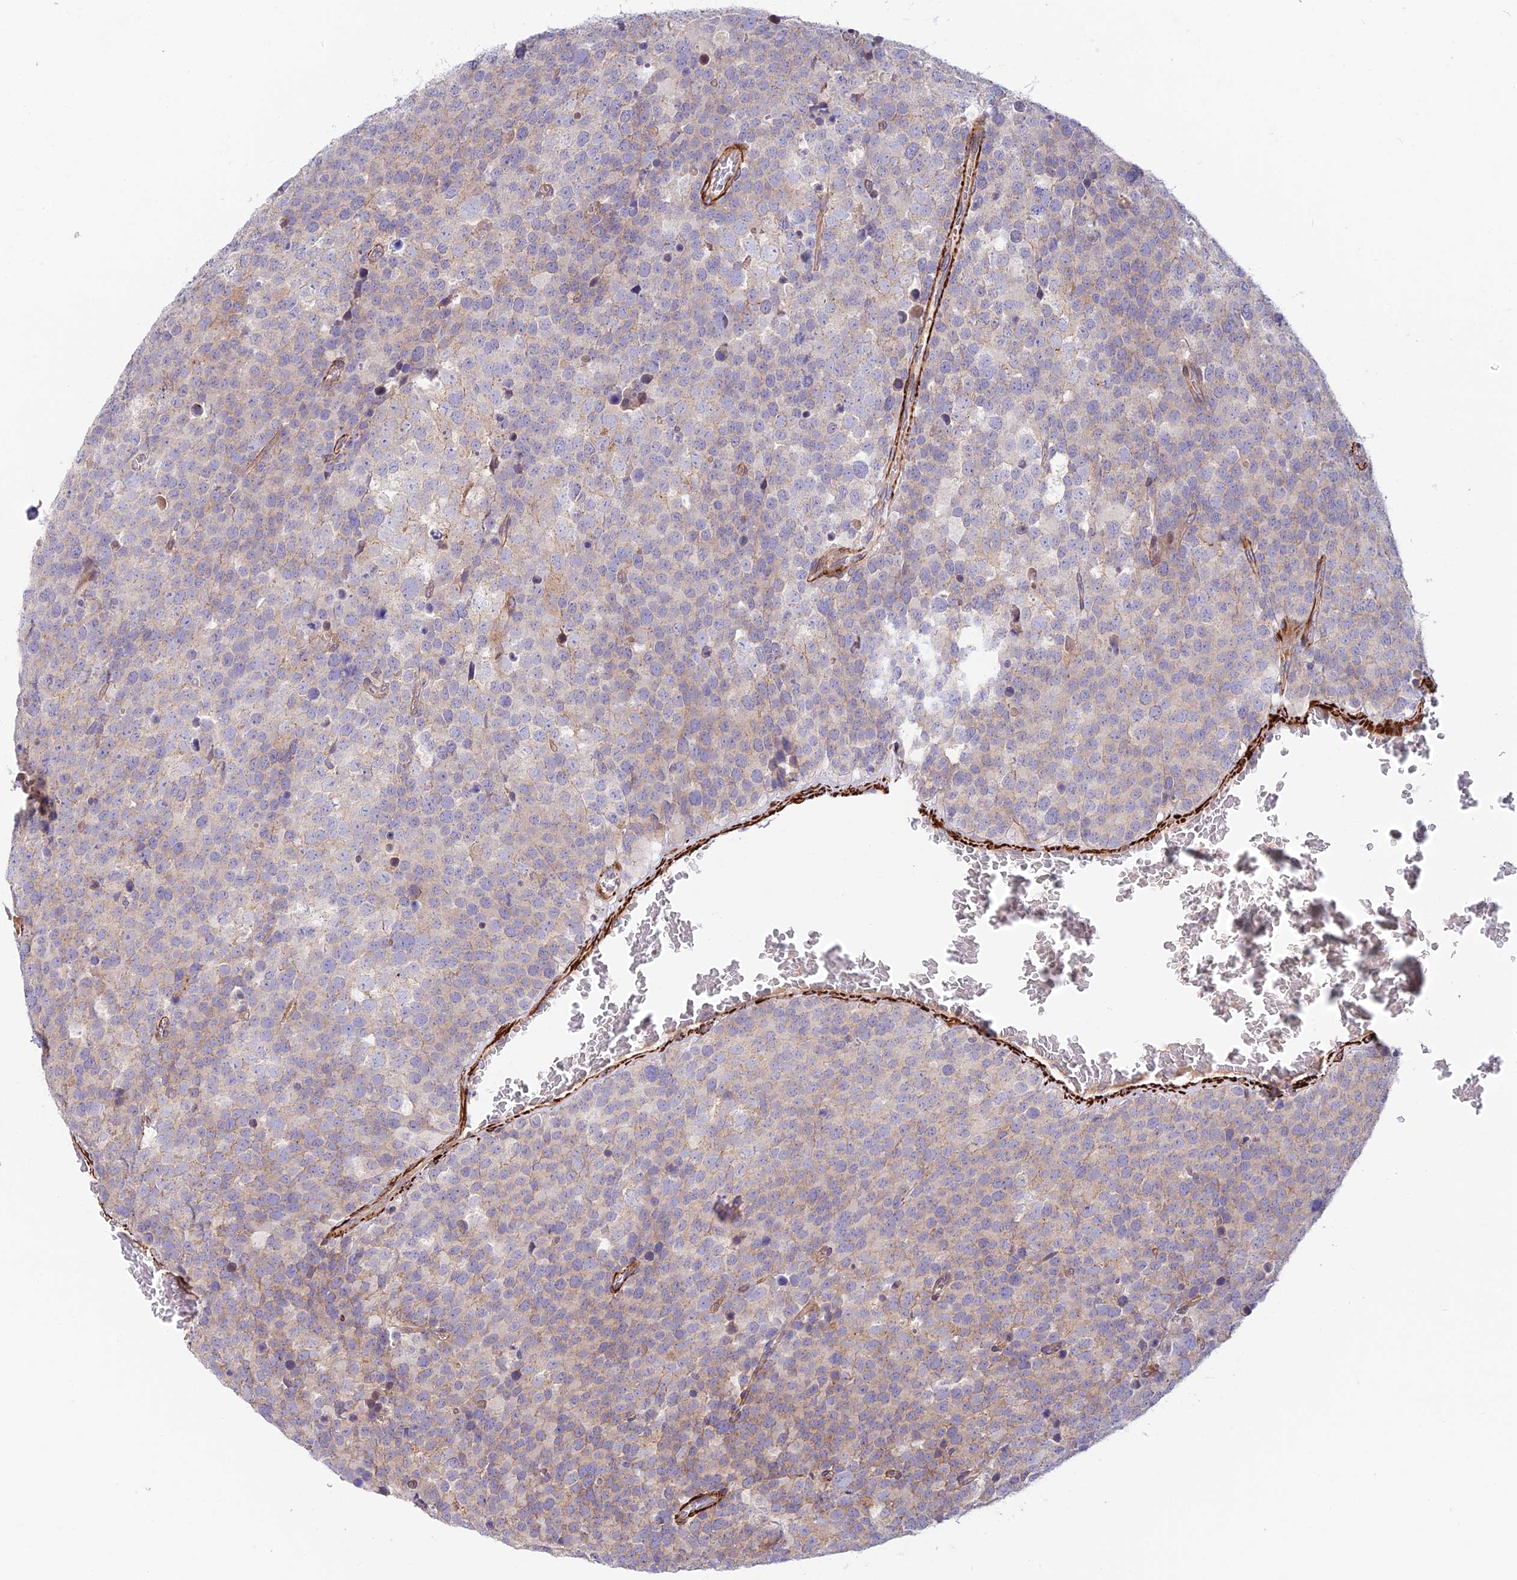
{"staining": {"intensity": "weak", "quantity": "25%-75%", "location": "cytoplasmic/membranous"}, "tissue": "testis cancer", "cell_type": "Tumor cells", "image_type": "cancer", "snomed": [{"axis": "morphology", "description": "Seminoma, NOS"}, {"axis": "topography", "description": "Testis"}], "caption": "Seminoma (testis) stained with a protein marker displays weak staining in tumor cells.", "gene": "ANKRD50", "patient": {"sex": "male", "age": 71}}